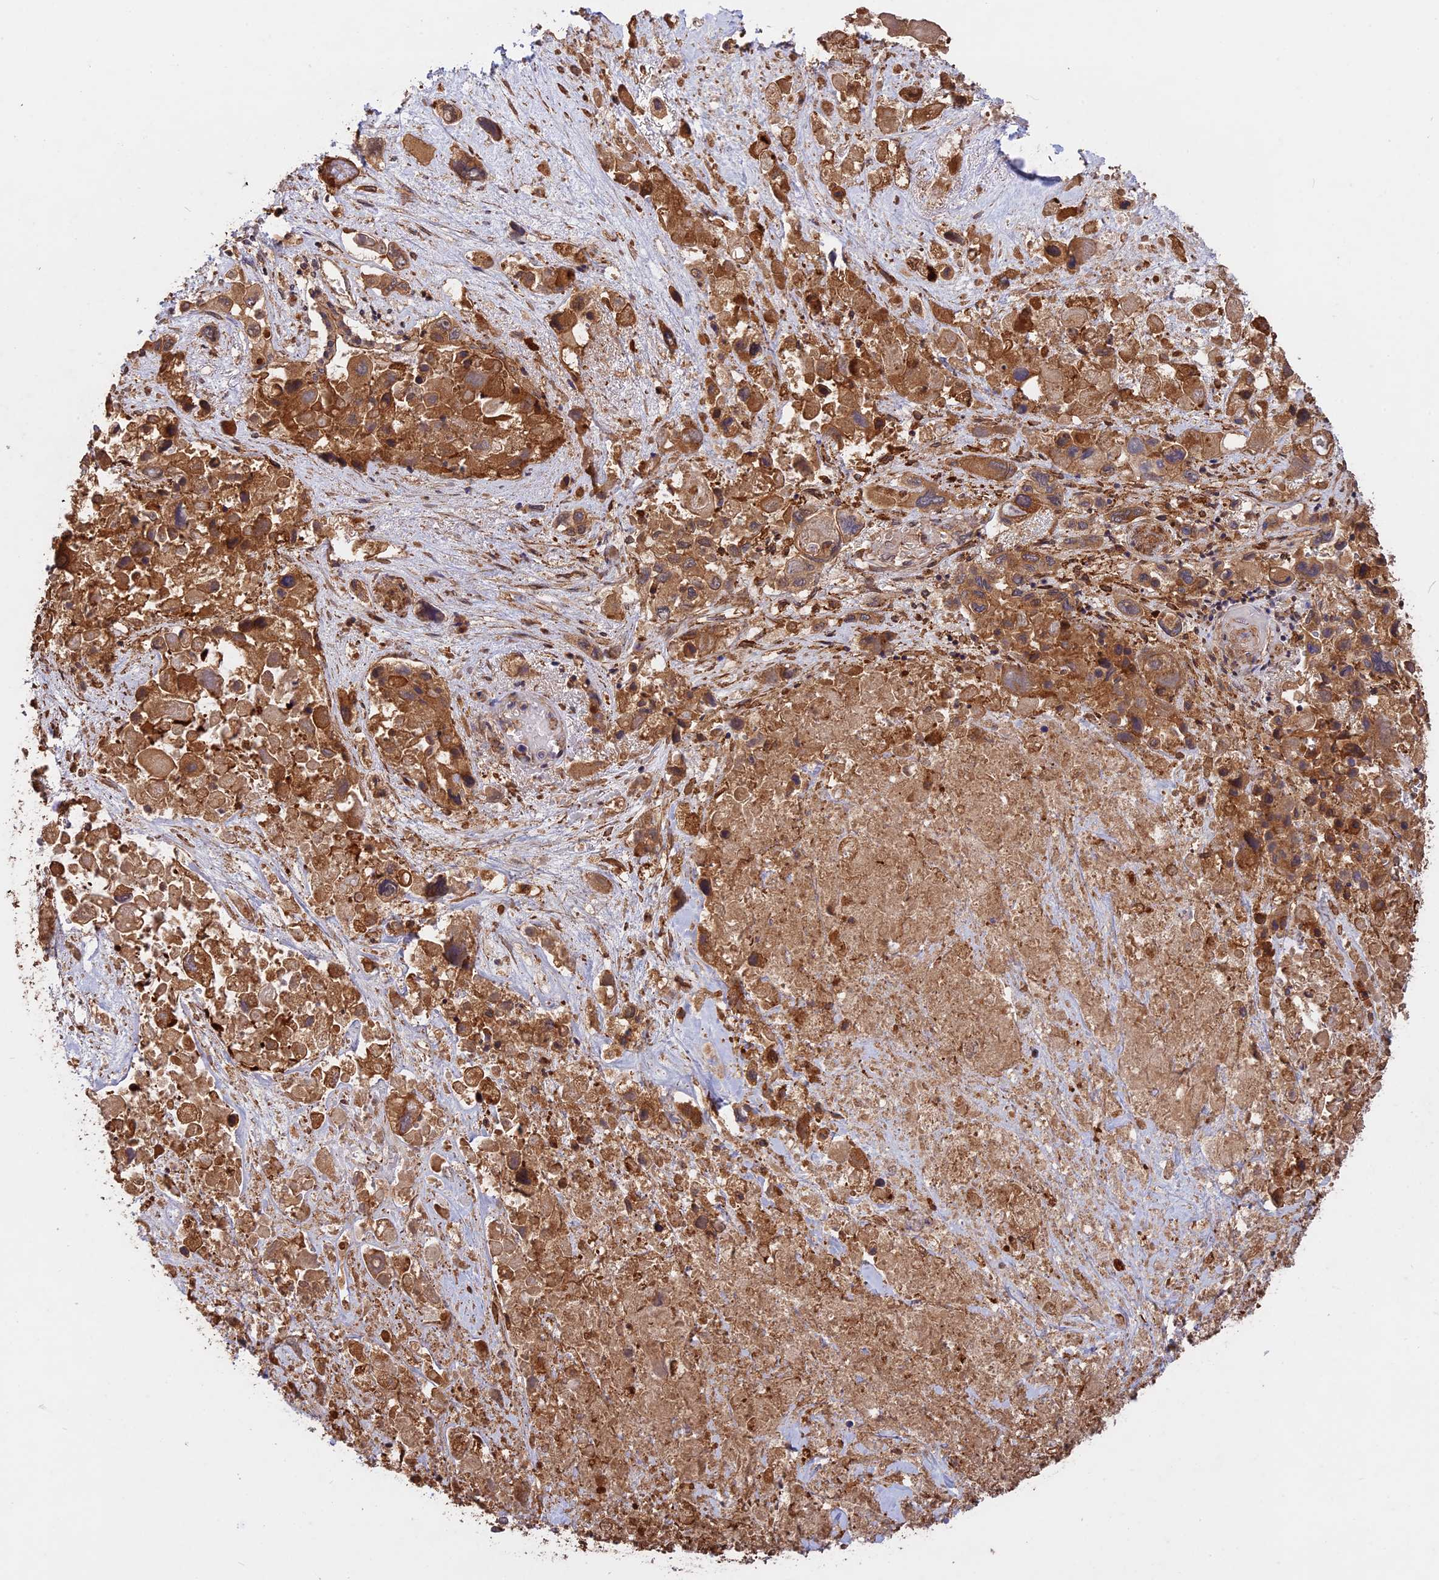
{"staining": {"intensity": "moderate", "quantity": ">75%", "location": "cytoplasmic/membranous"}, "tissue": "pancreatic cancer", "cell_type": "Tumor cells", "image_type": "cancer", "snomed": [{"axis": "morphology", "description": "Adenocarcinoma, NOS"}, {"axis": "topography", "description": "Pancreas"}], "caption": "Moderate cytoplasmic/membranous staining is identified in about >75% of tumor cells in adenocarcinoma (pancreatic).", "gene": "CCDC174", "patient": {"sex": "male", "age": 92}}